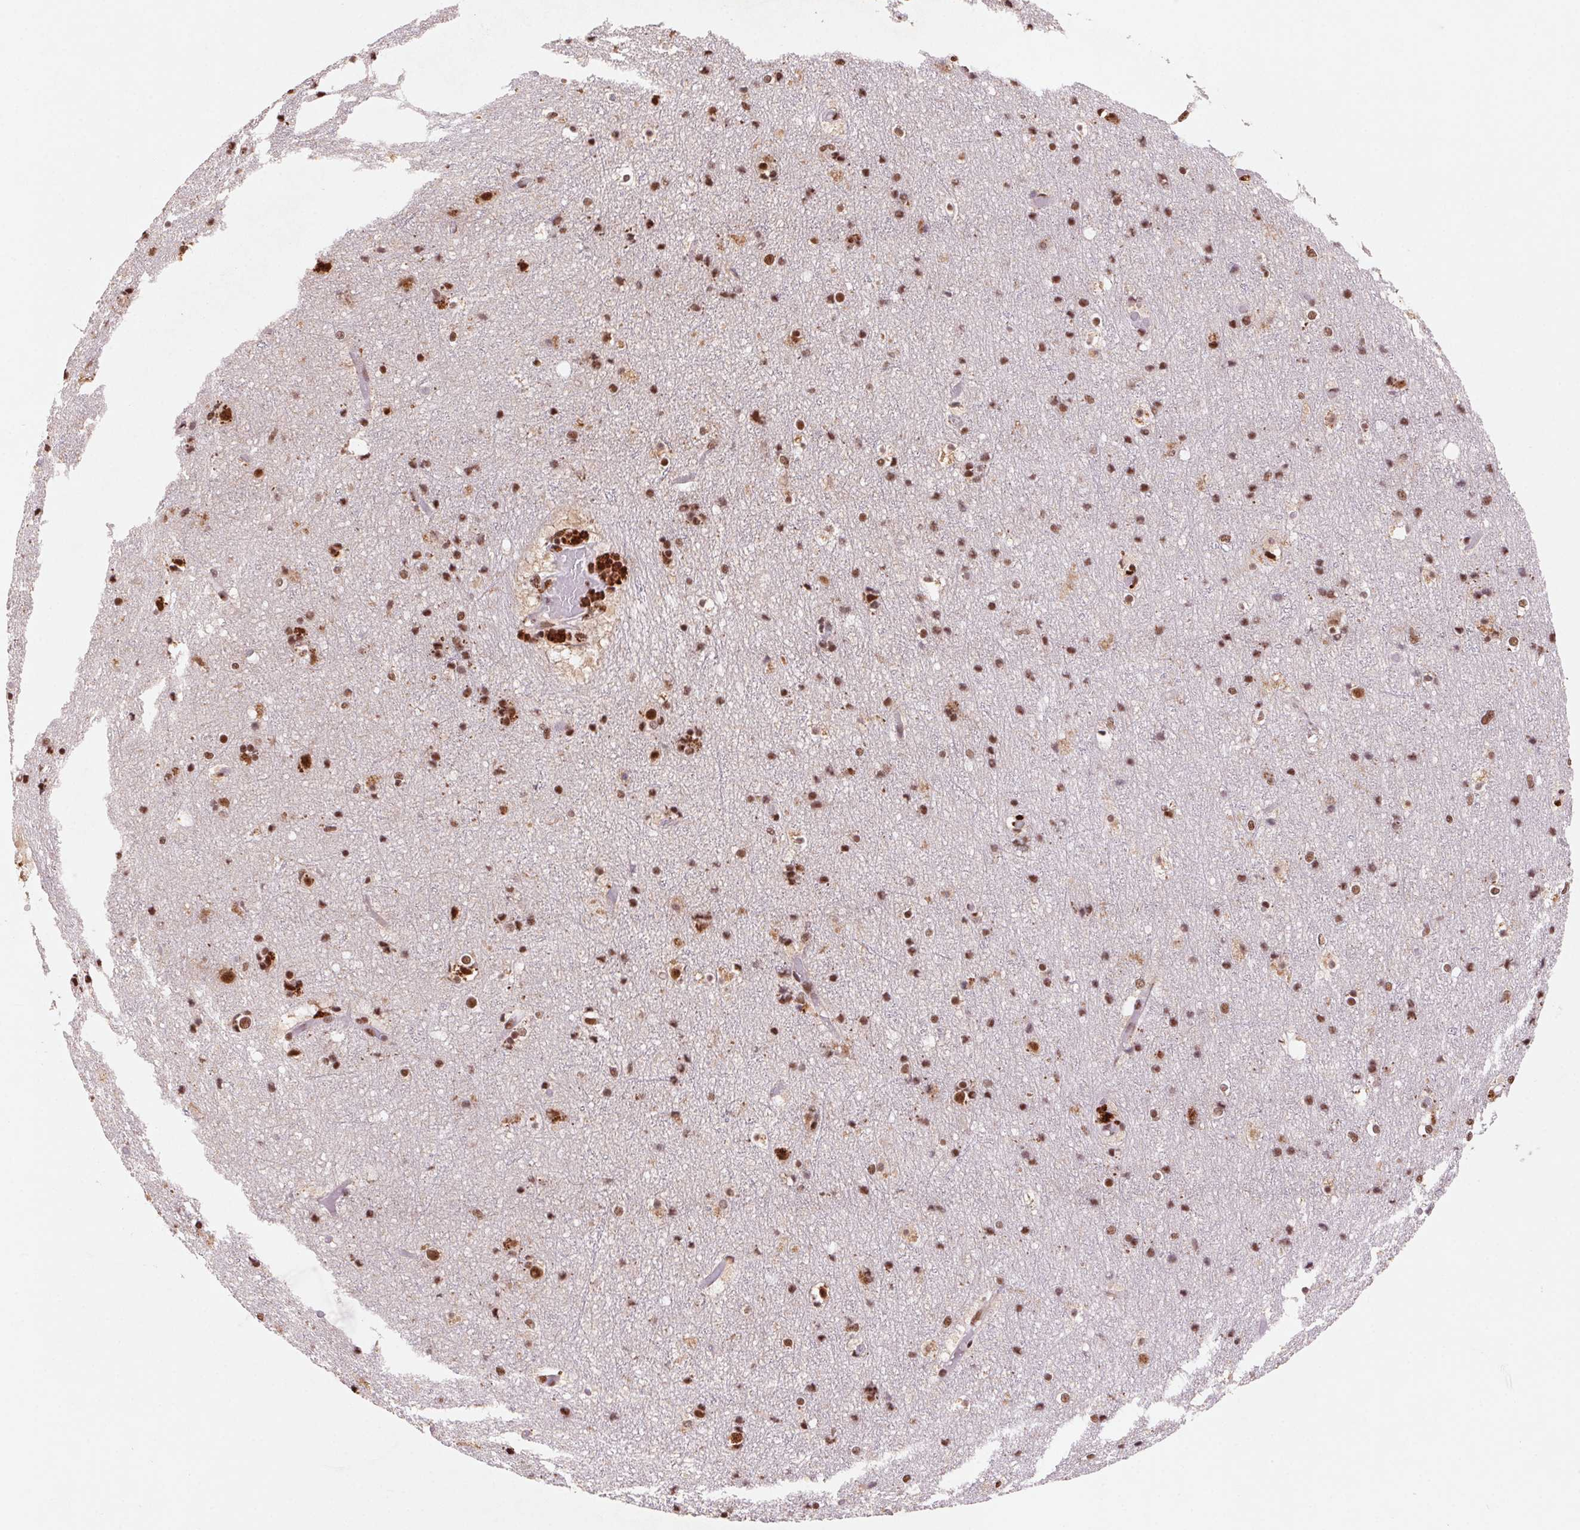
{"staining": {"intensity": "moderate", "quantity": "25%-75%", "location": "nuclear"}, "tissue": "cerebral cortex", "cell_type": "Endothelial cells", "image_type": "normal", "snomed": [{"axis": "morphology", "description": "Normal tissue, NOS"}, {"axis": "topography", "description": "Cerebral cortex"}], "caption": "A brown stain highlights moderate nuclear staining of a protein in endothelial cells of normal cerebral cortex. Nuclei are stained in blue.", "gene": "SNRPG", "patient": {"sex": "female", "age": 52}}